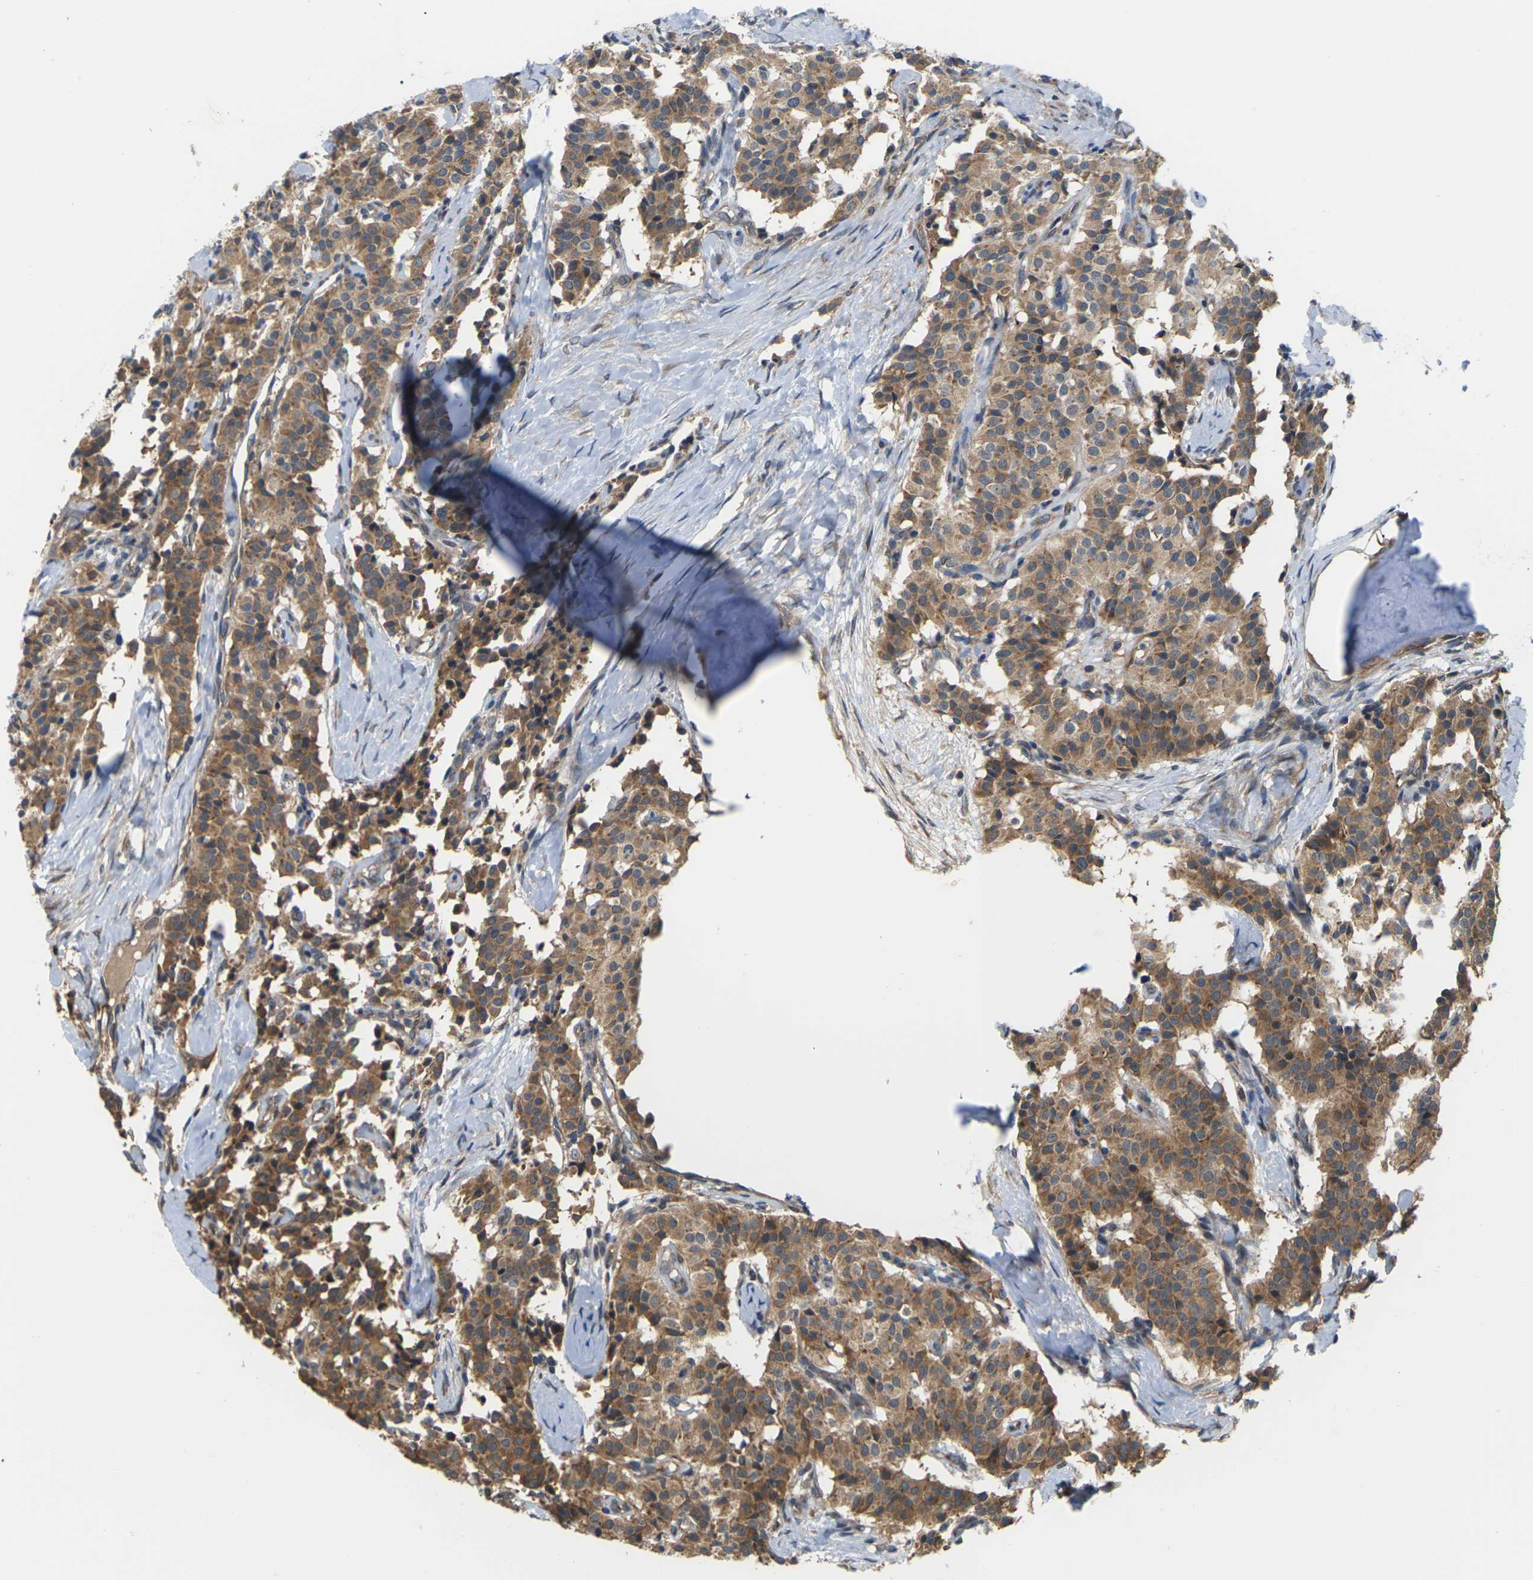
{"staining": {"intensity": "moderate", "quantity": ">75%", "location": "cytoplasmic/membranous"}, "tissue": "carcinoid", "cell_type": "Tumor cells", "image_type": "cancer", "snomed": [{"axis": "morphology", "description": "Carcinoid, malignant, NOS"}, {"axis": "topography", "description": "Lung"}], "caption": "Carcinoid tissue demonstrates moderate cytoplasmic/membranous staining in about >75% of tumor cells, visualized by immunohistochemistry.", "gene": "NRAS", "patient": {"sex": "male", "age": 30}}